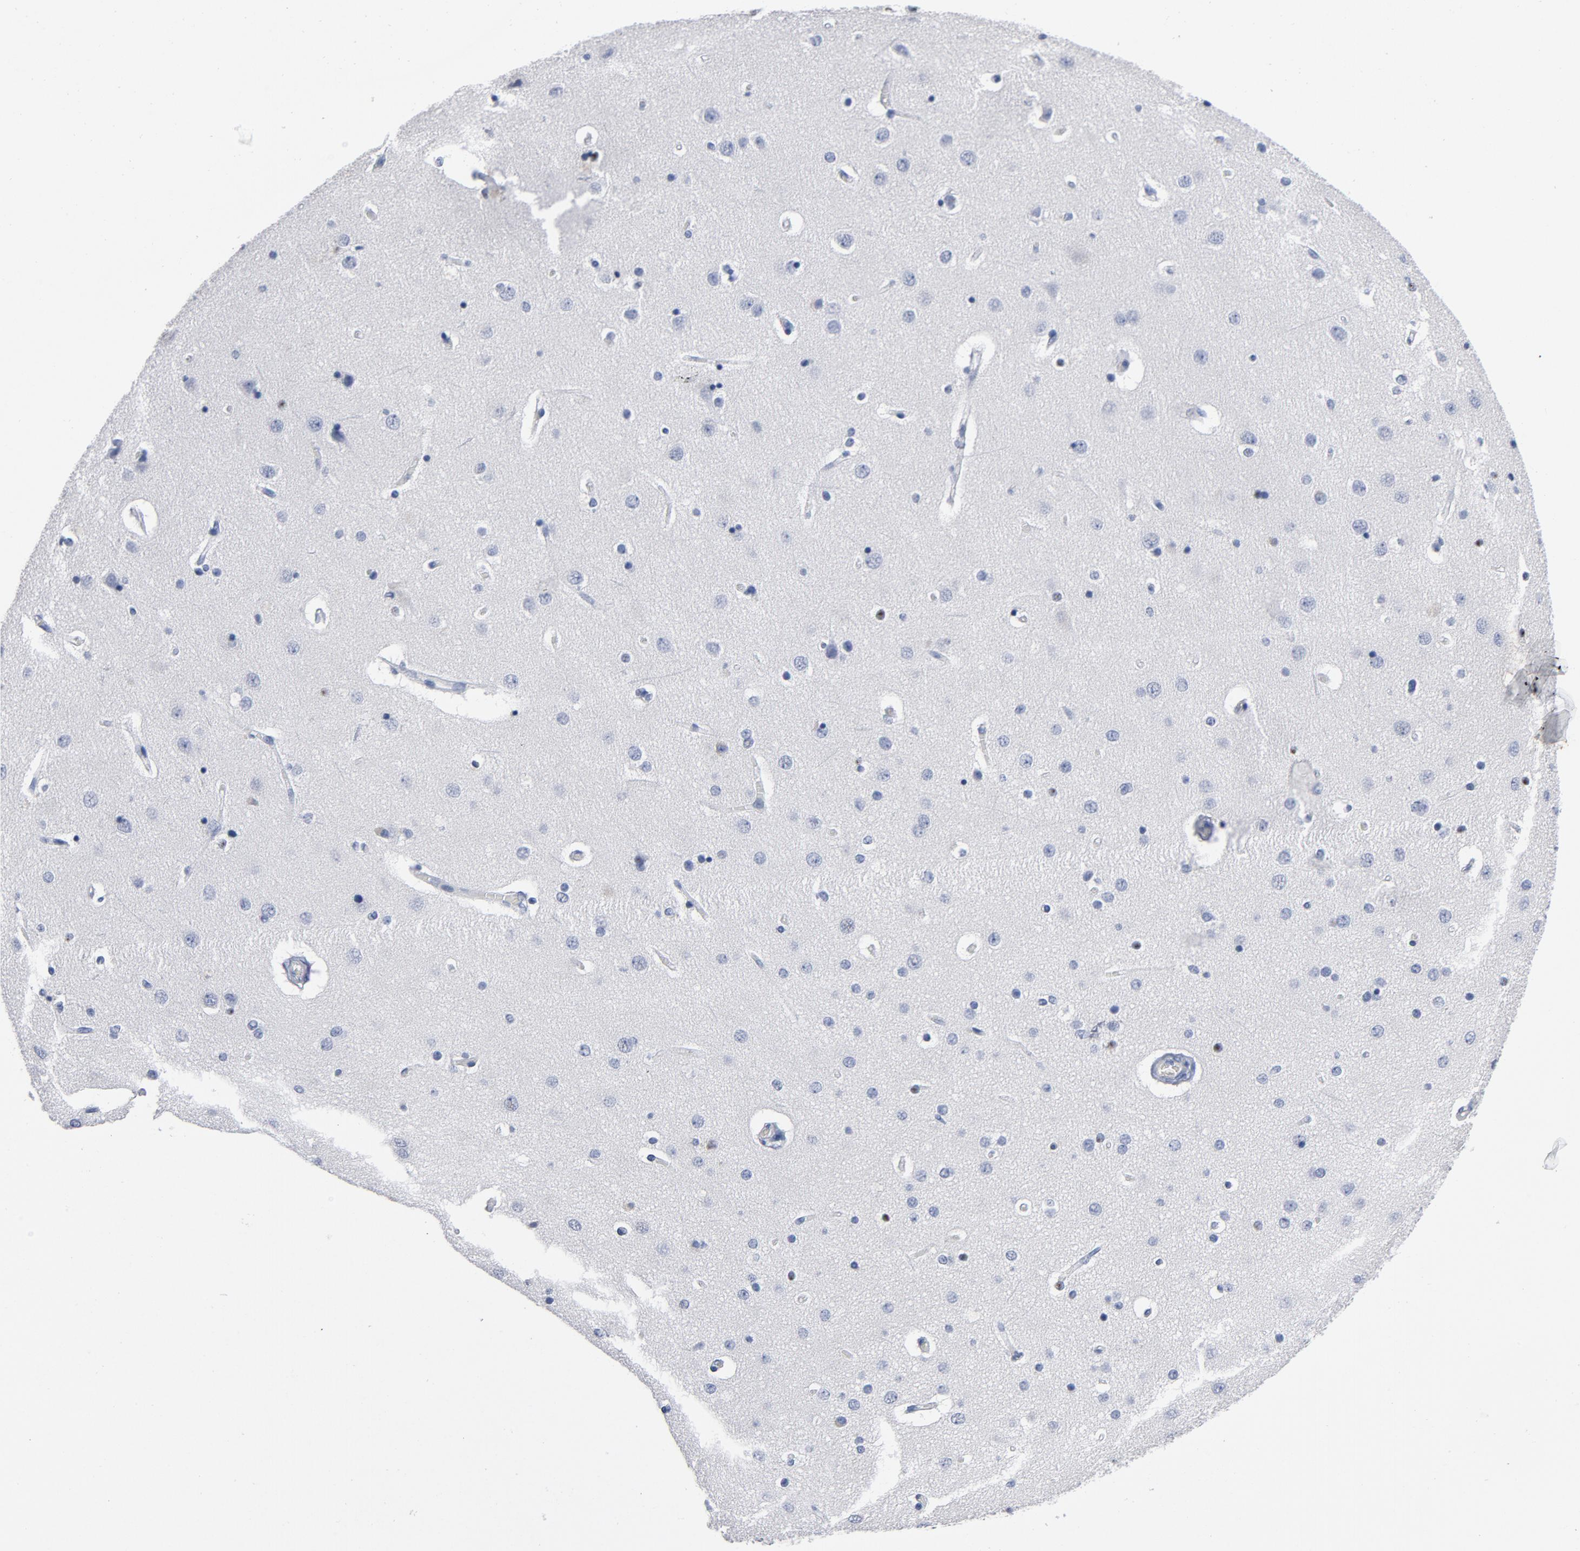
{"staining": {"intensity": "negative", "quantity": "none", "location": "none"}, "tissue": "cerebral cortex", "cell_type": "Endothelial cells", "image_type": "normal", "snomed": [{"axis": "morphology", "description": "Normal tissue, NOS"}, {"axis": "topography", "description": "Cerebral cortex"}], "caption": "An IHC photomicrograph of benign cerebral cortex is shown. There is no staining in endothelial cells of cerebral cortex. The staining was performed using DAB to visualize the protein expression in brown, while the nuclei were stained in blue with hematoxylin (Magnification: 20x).", "gene": "CDC20", "patient": {"sex": "female", "age": 54}}